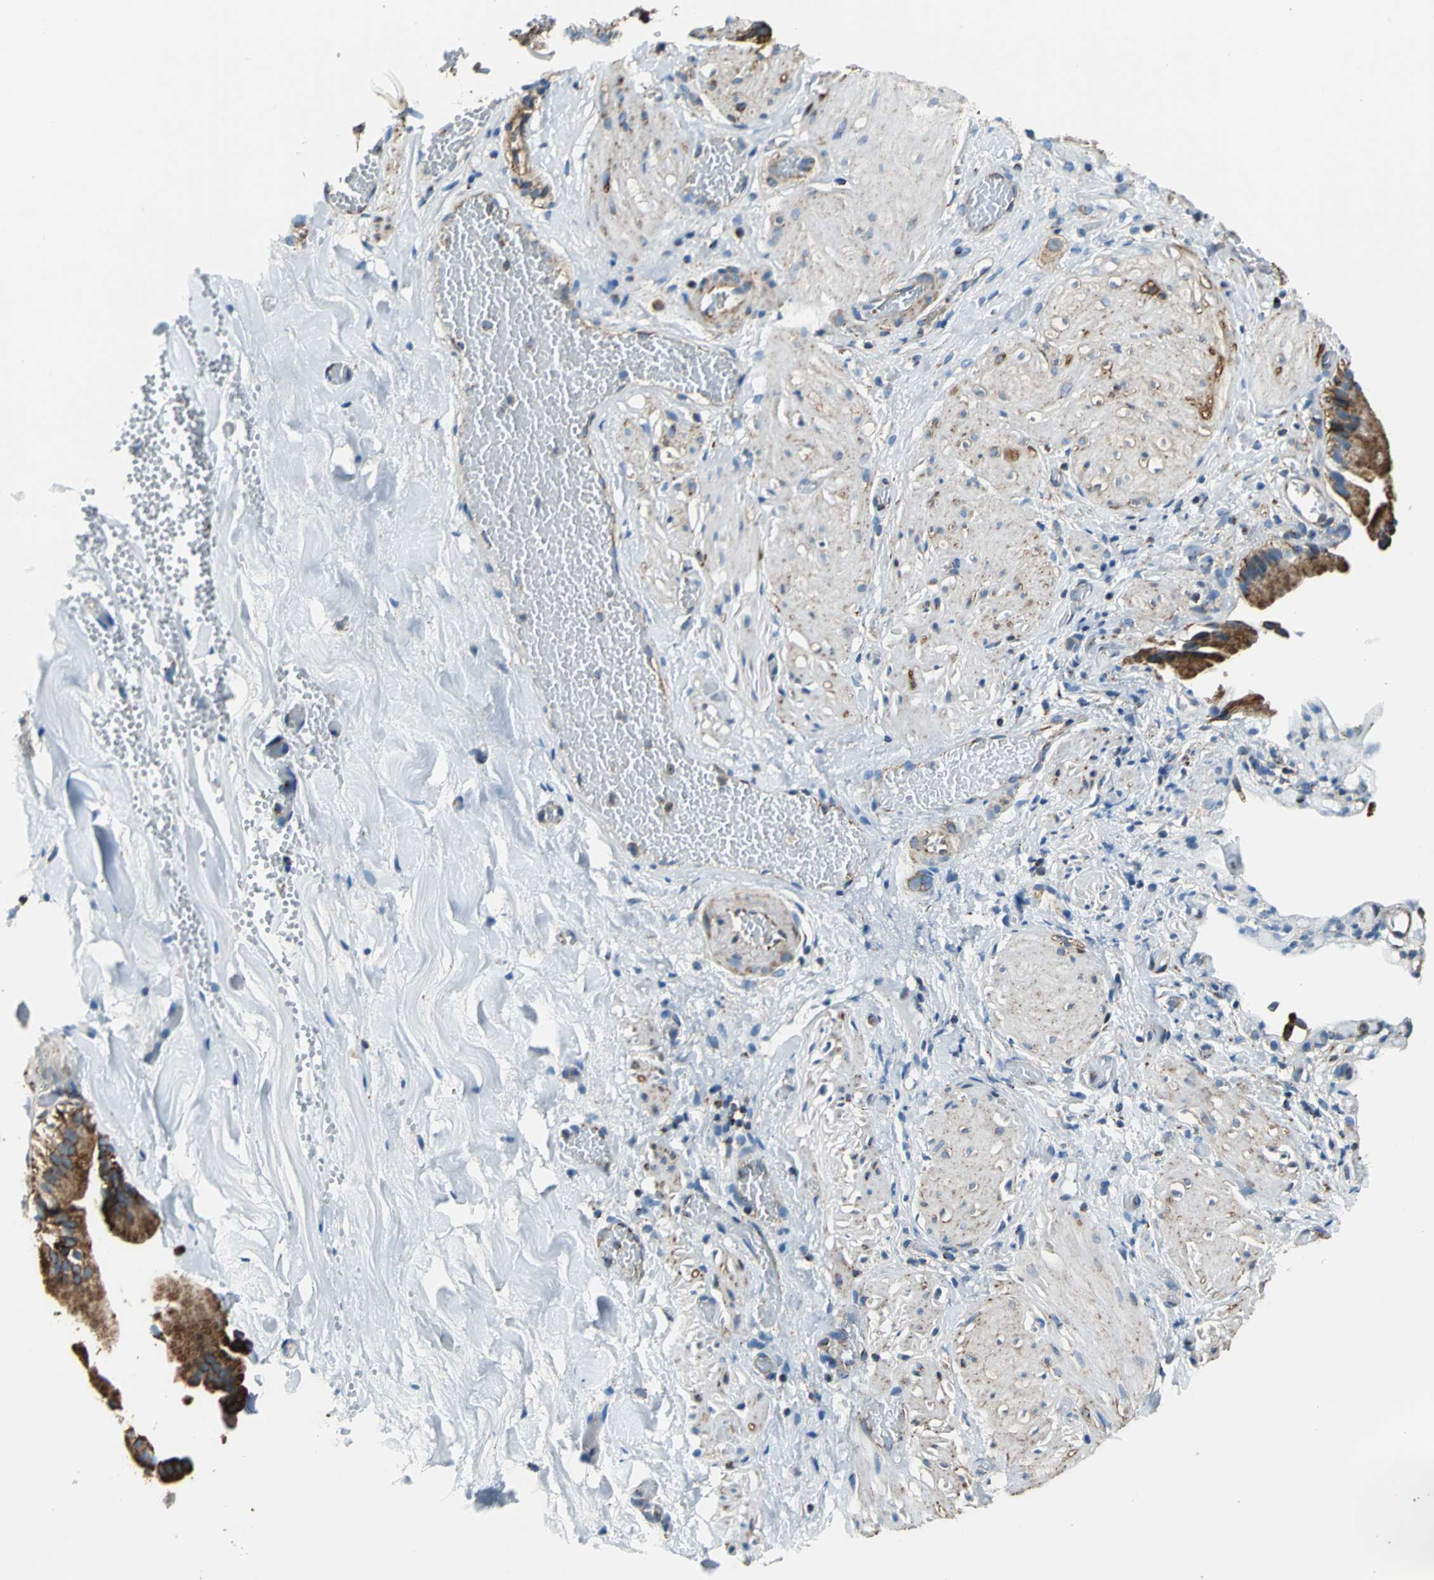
{"staining": {"intensity": "strong", "quantity": ">75%", "location": "cytoplasmic/membranous"}, "tissue": "gallbladder", "cell_type": "Glandular cells", "image_type": "normal", "snomed": [{"axis": "morphology", "description": "Normal tissue, NOS"}, {"axis": "topography", "description": "Gallbladder"}], "caption": "A brown stain highlights strong cytoplasmic/membranous staining of a protein in glandular cells of benign human gallbladder. (brown staining indicates protein expression, while blue staining denotes nuclei).", "gene": "ECH1", "patient": {"sex": "male", "age": 65}}